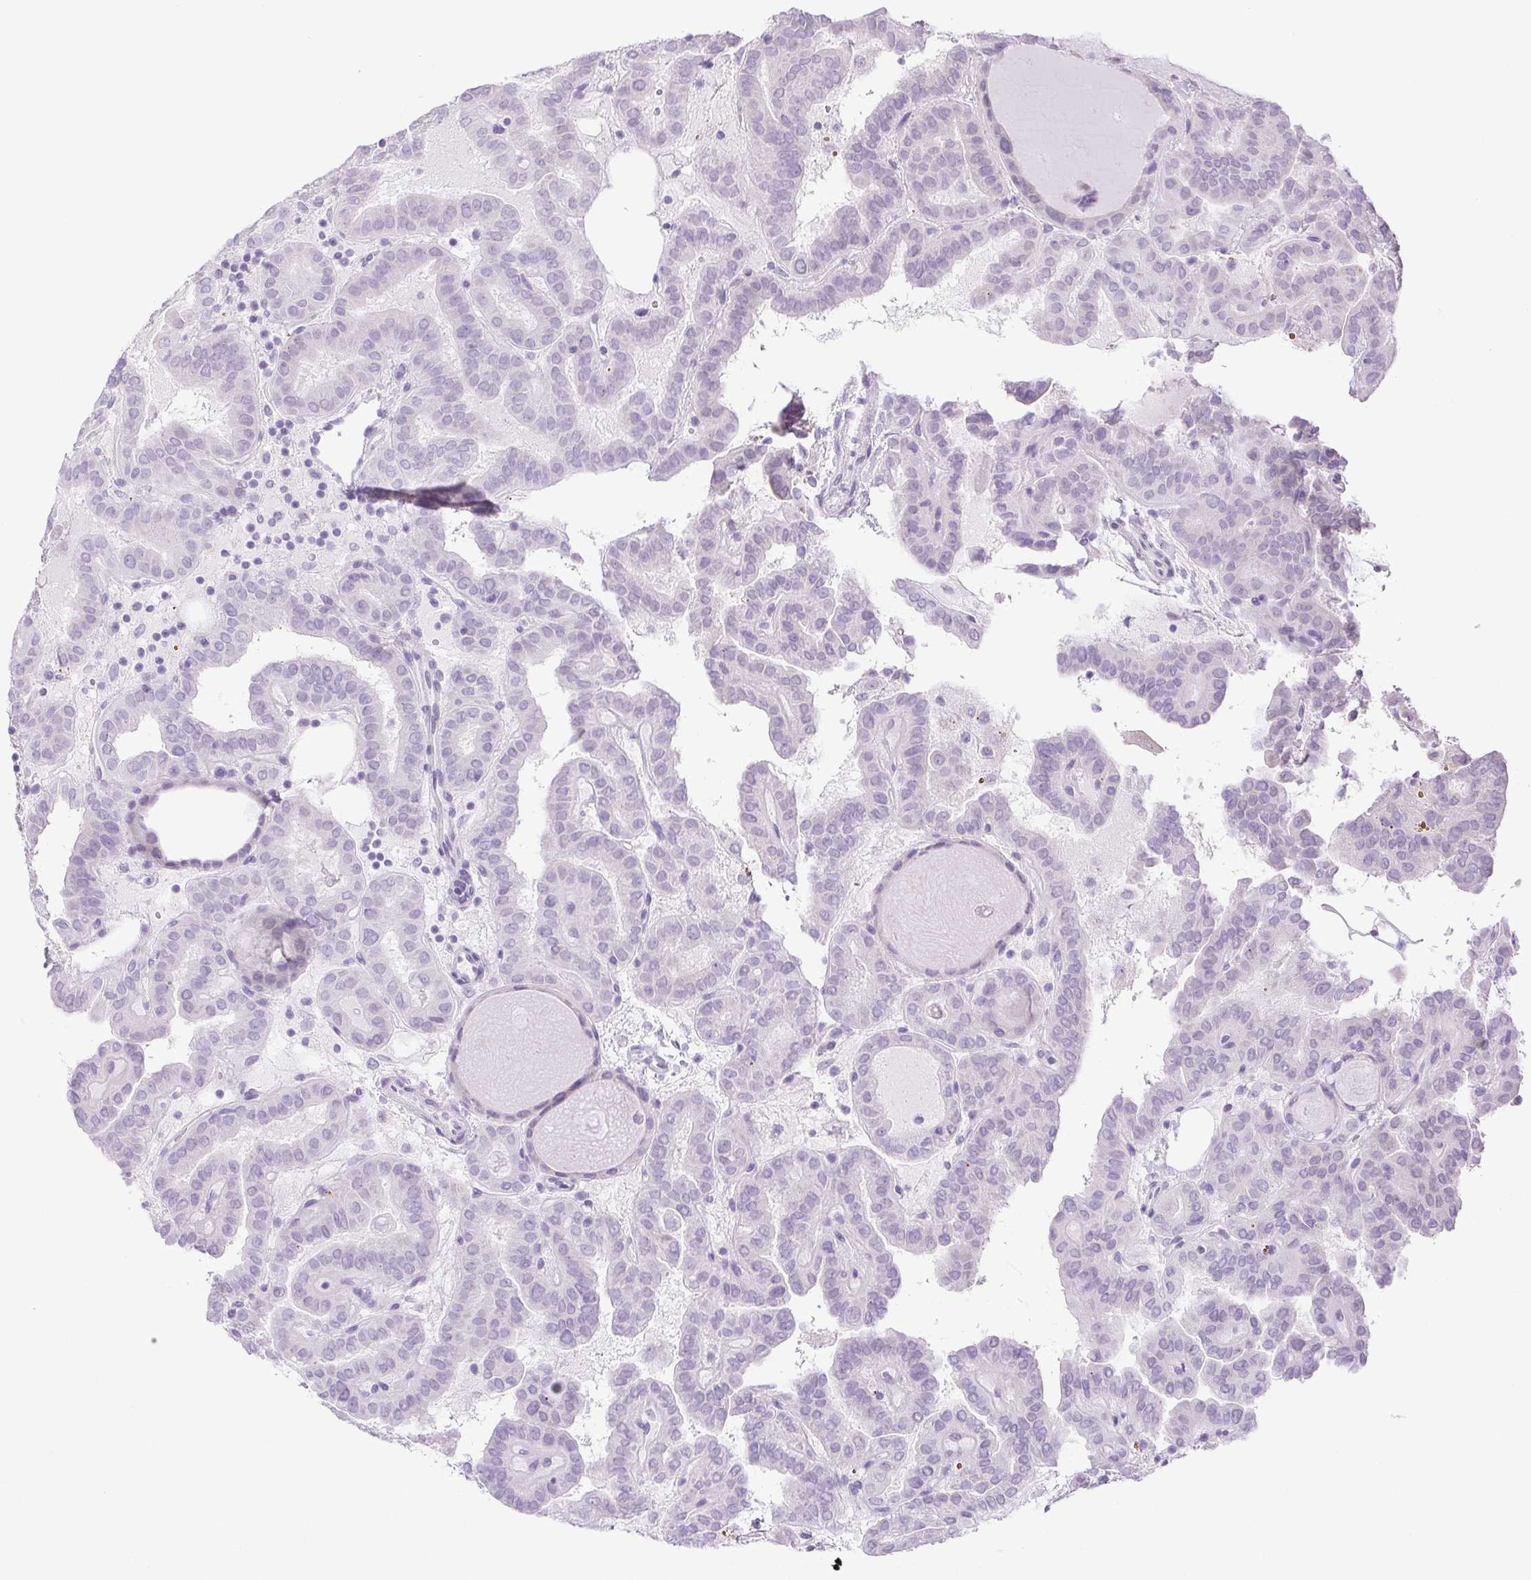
{"staining": {"intensity": "negative", "quantity": "none", "location": "none"}, "tissue": "thyroid cancer", "cell_type": "Tumor cells", "image_type": "cancer", "snomed": [{"axis": "morphology", "description": "Papillary adenocarcinoma, NOS"}, {"axis": "topography", "description": "Thyroid gland"}], "caption": "Tumor cells show no significant protein positivity in papillary adenocarcinoma (thyroid).", "gene": "PAPPA2", "patient": {"sex": "female", "age": 46}}